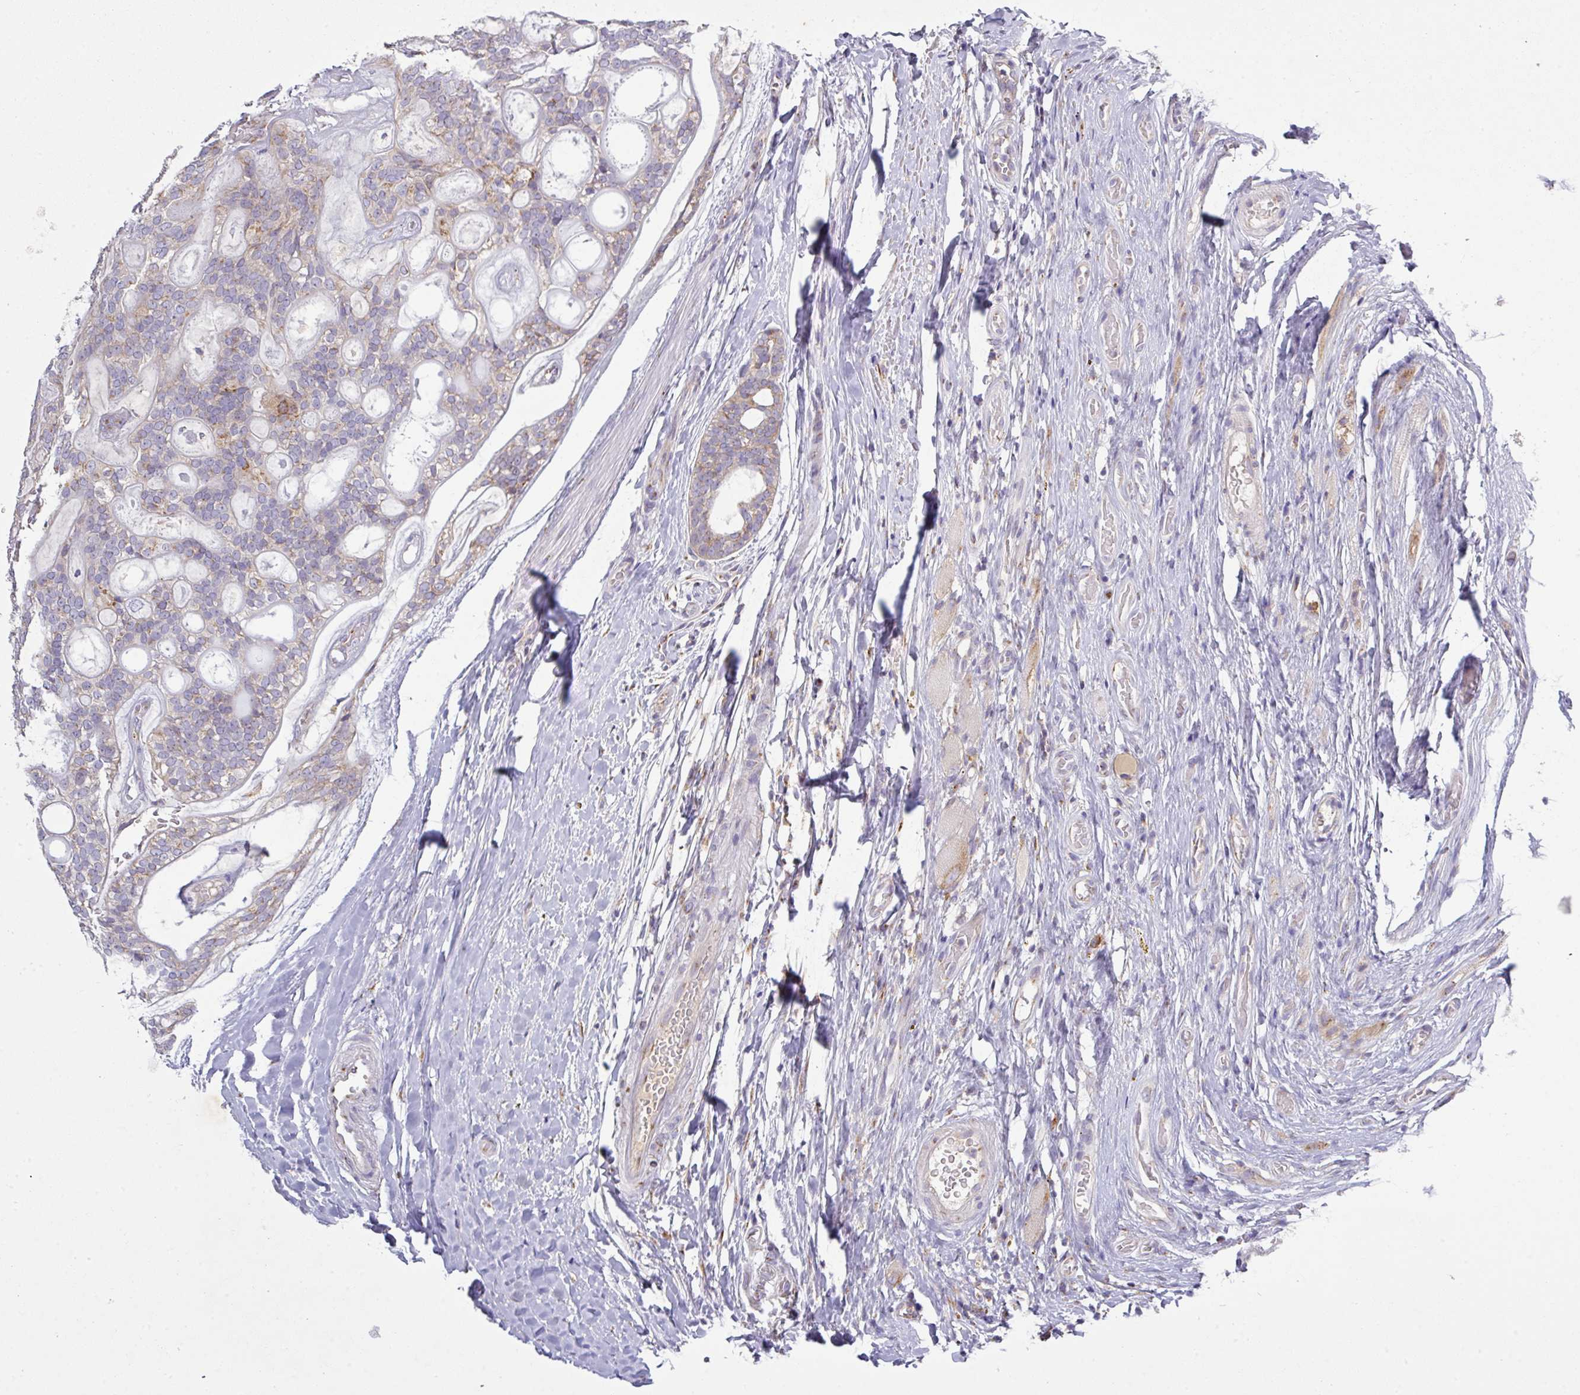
{"staining": {"intensity": "moderate", "quantity": "<25%", "location": "cytoplasmic/membranous"}, "tissue": "head and neck cancer", "cell_type": "Tumor cells", "image_type": "cancer", "snomed": [{"axis": "morphology", "description": "Adenocarcinoma, NOS"}, {"axis": "topography", "description": "Head-Neck"}], "caption": "Adenocarcinoma (head and neck) stained for a protein displays moderate cytoplasmic/membranous positivity in tumor cells.", "gene": "VTI1A", "patient": {"sex": "male", "age": 66}}